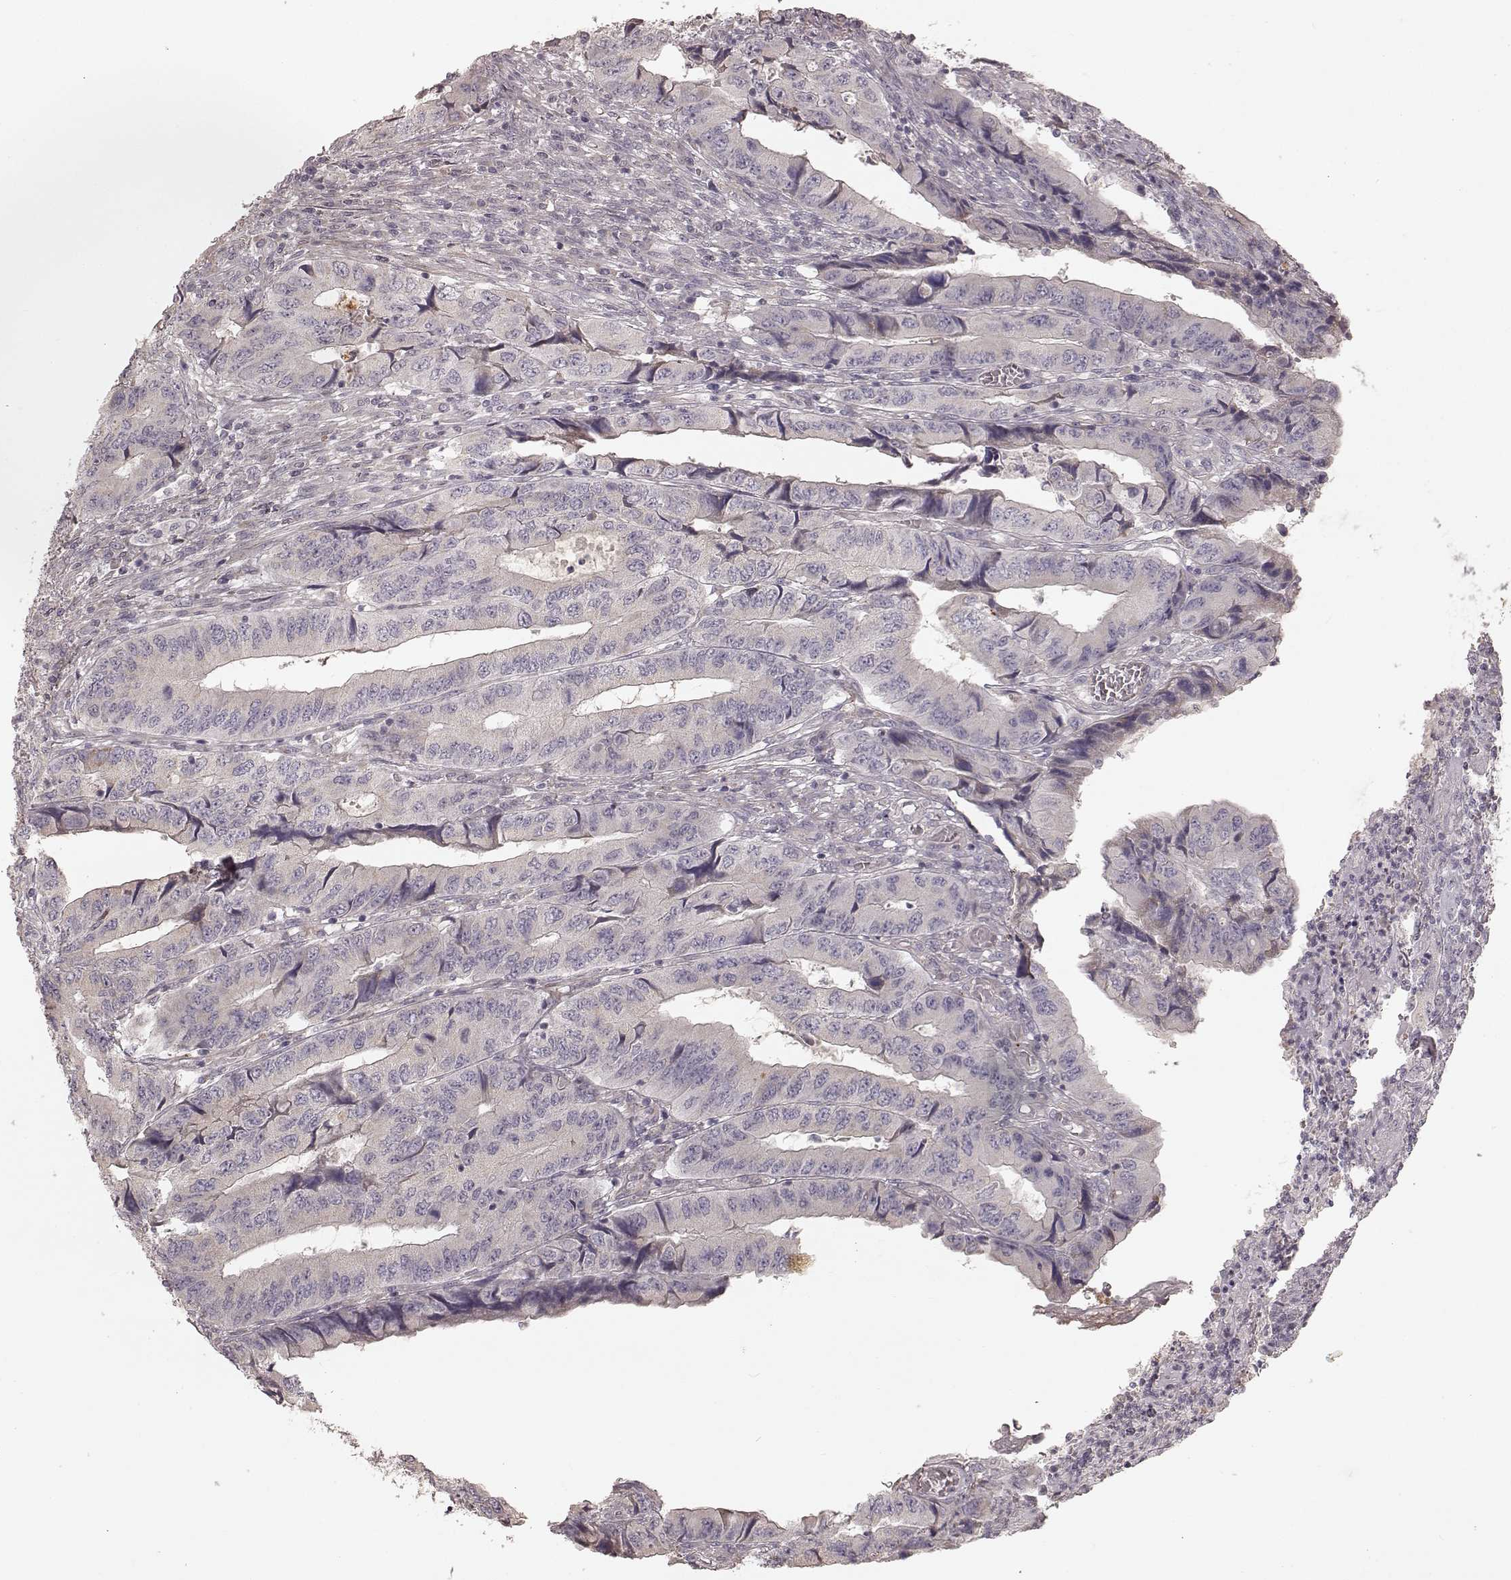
{"staining": {"intensity": "negative", "quantity": "none", "location": "none"}, "tissue": "colorectal cancer", "cell_type": "Tumor cells", "image_type": "cancer", "snomed": [{"axis": "morphology", "description": "Adenocarcinoma, NOS"}, {"axis": "topography", "description": "Colon"}], "caption": "Immunohistochemical staining of colorectal cancer exhibits no significant staining in tumor cells.", "gene": "KCNJ9", "patient": {"sex": "male", "age": 53}}